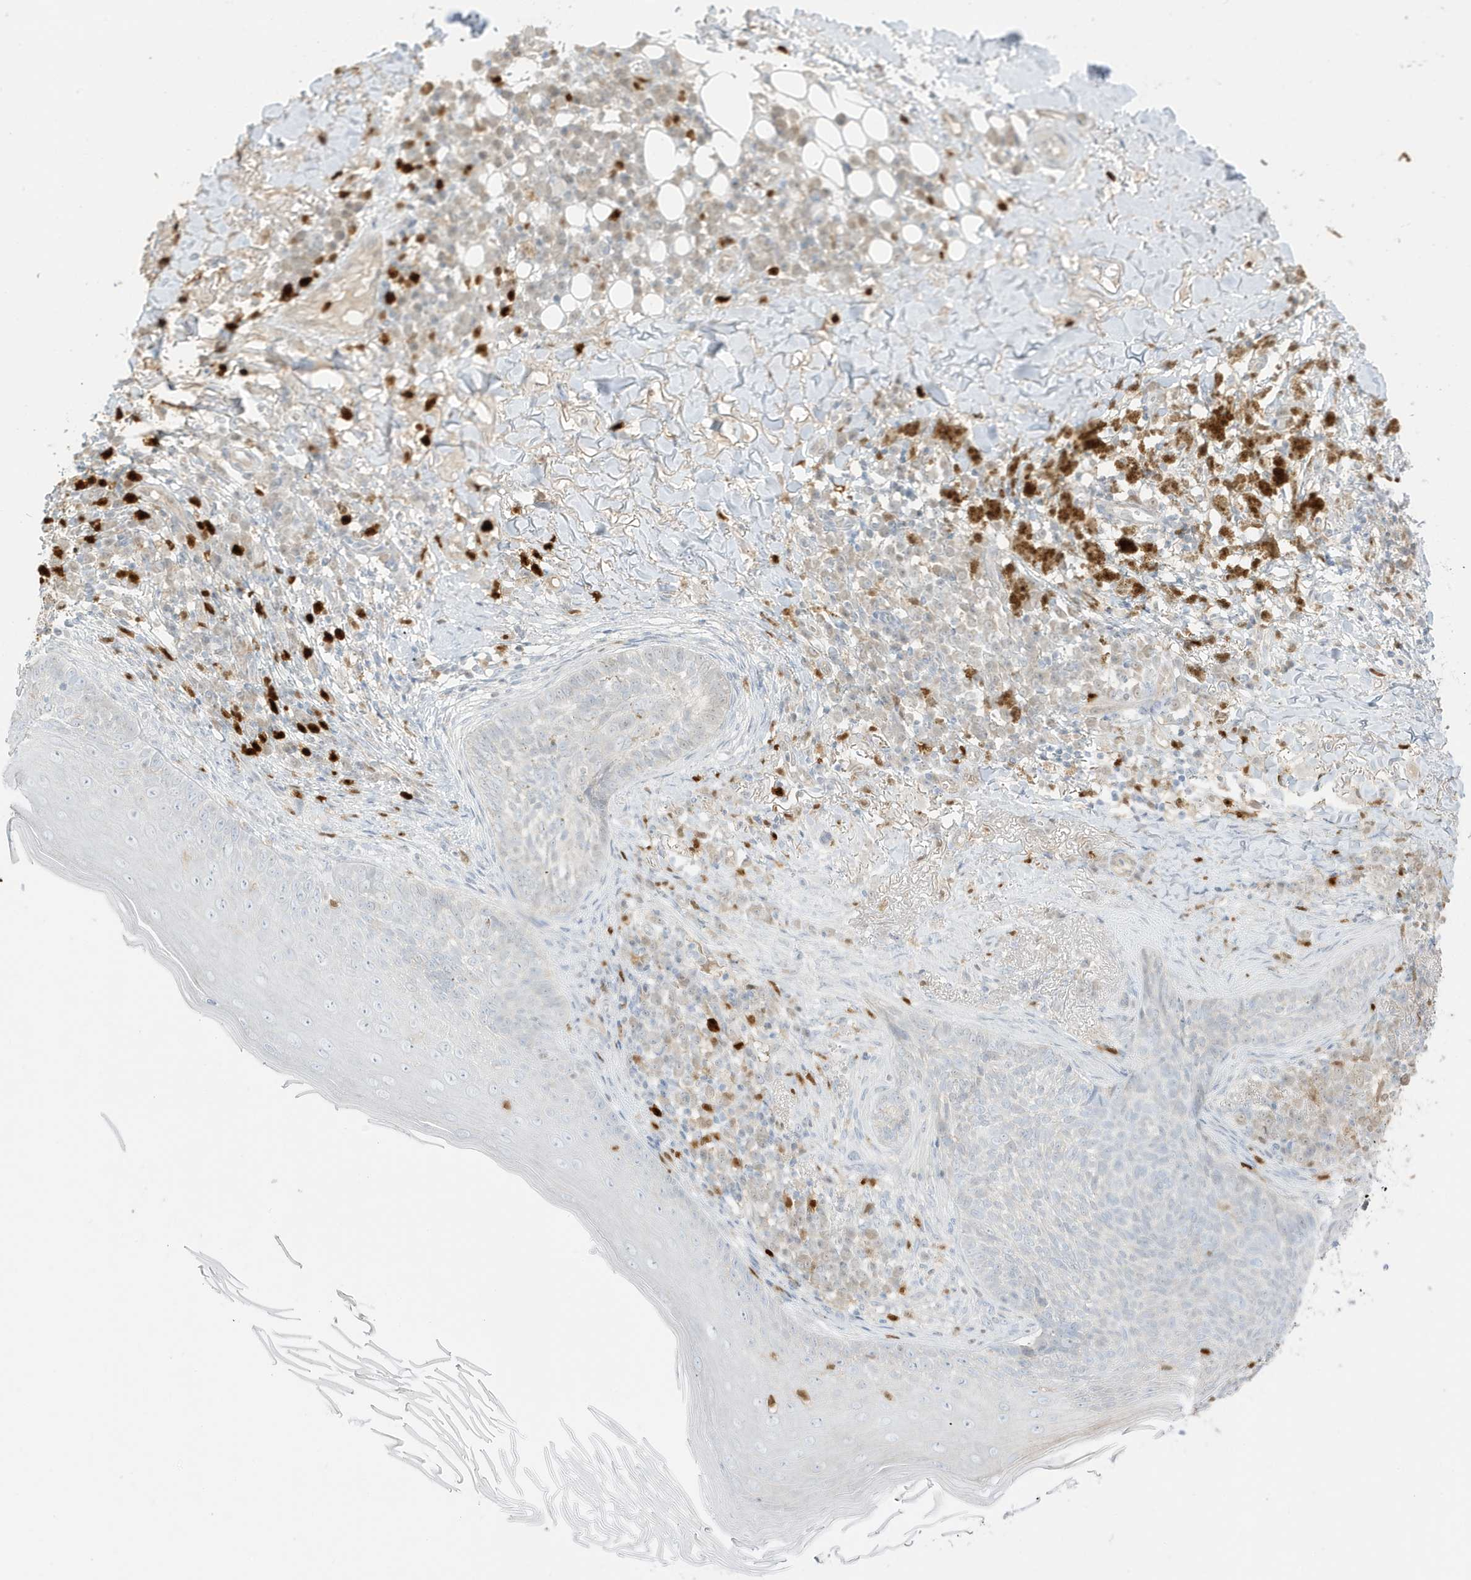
{"staining": {"intensity": "negative", "quantity": "none", "location": "none"}, "tissue": "skin cancer", "cell_type": "Tumor cells", "image_type": "cancer", "snomed": [{"axis": "morphology", "description": "Basal cell carcinoma"}, {"axis": "topography", "description": "Skin"}], "caption": "Human skin cancer stained for a protein using immunohistochemistry (IHC) exhibits no positivity in tumor cells.", "gene": "GCA", "patient": {"sex": "male", "age": 85}}